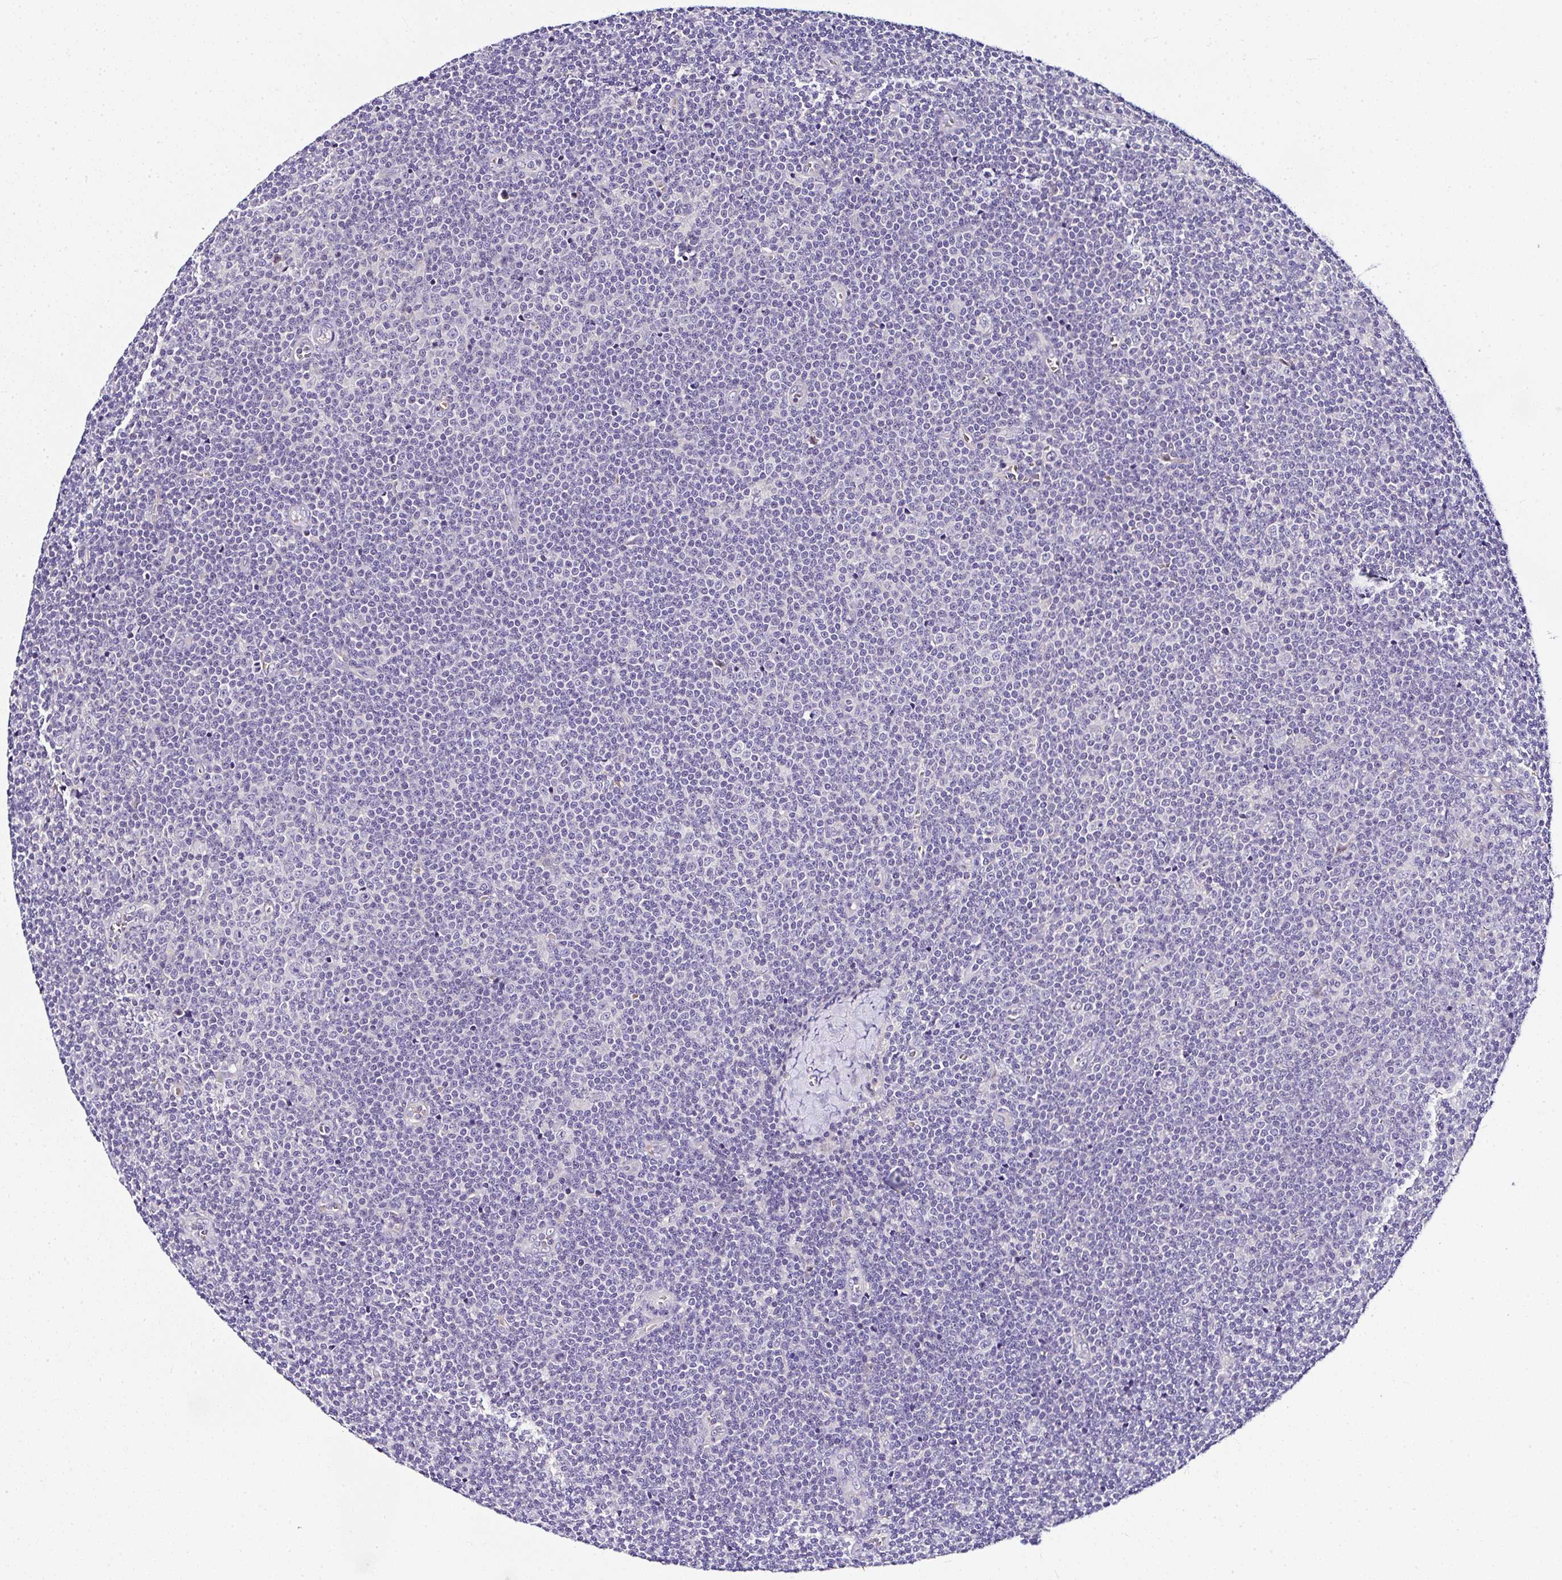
{"staining": {"intensity": "negative", "quantity": "none", "location": "none"}, "tissue": "lymphoma", "cell_type": "Tumor cells", "image_type": "cancer", "snomed": [{"axis": "morphology", "description": "Malignant lymphoma, non-Hodgkin's type, Low grade"}, {"axis": "topography", "description": "Lymph node"}], "caption": "Low-grade malignant lymphoma, non-Hodgkin's type stained for a protein using immunohistochemistry (IHC) exhibits no staining tumor cells.", "gene": "DEPDC5", "patient": {"sex": "male", "age": 48}}